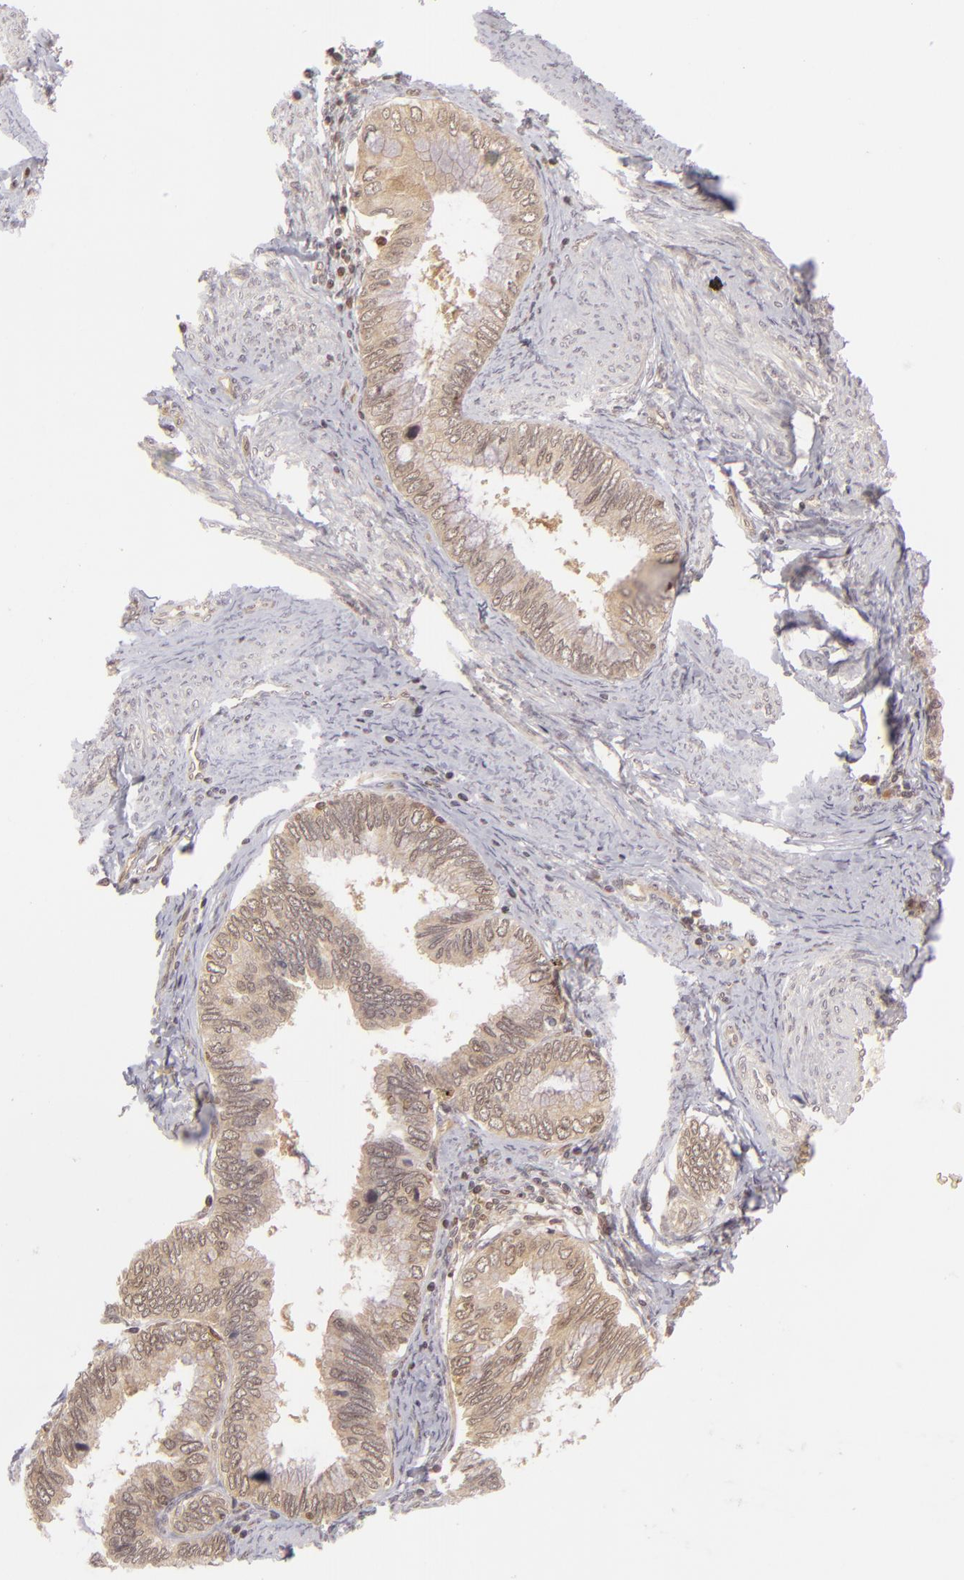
{"staining": {"intensity": "weak", "quantity": ">75%", "location": "cytoplasmic/membranous"}, "tissue": "cervical cancer", "cell_type": "Tumor cells", "image_type": "cancer", "snomed": [{"axis": "morphology", "description": "Adenocarcinoma, NOS"}, {"axis": "topography", "description": "Cervix"}], "caption": "Cervical cancer (adenocarcinoma) stained for a protein (brown) shows weak cytoplasmic/membranous positive positivity in about >75% of tumor cells.", "gene": "ZBTB33", "patient": {"sex": "female", "age": 49}}